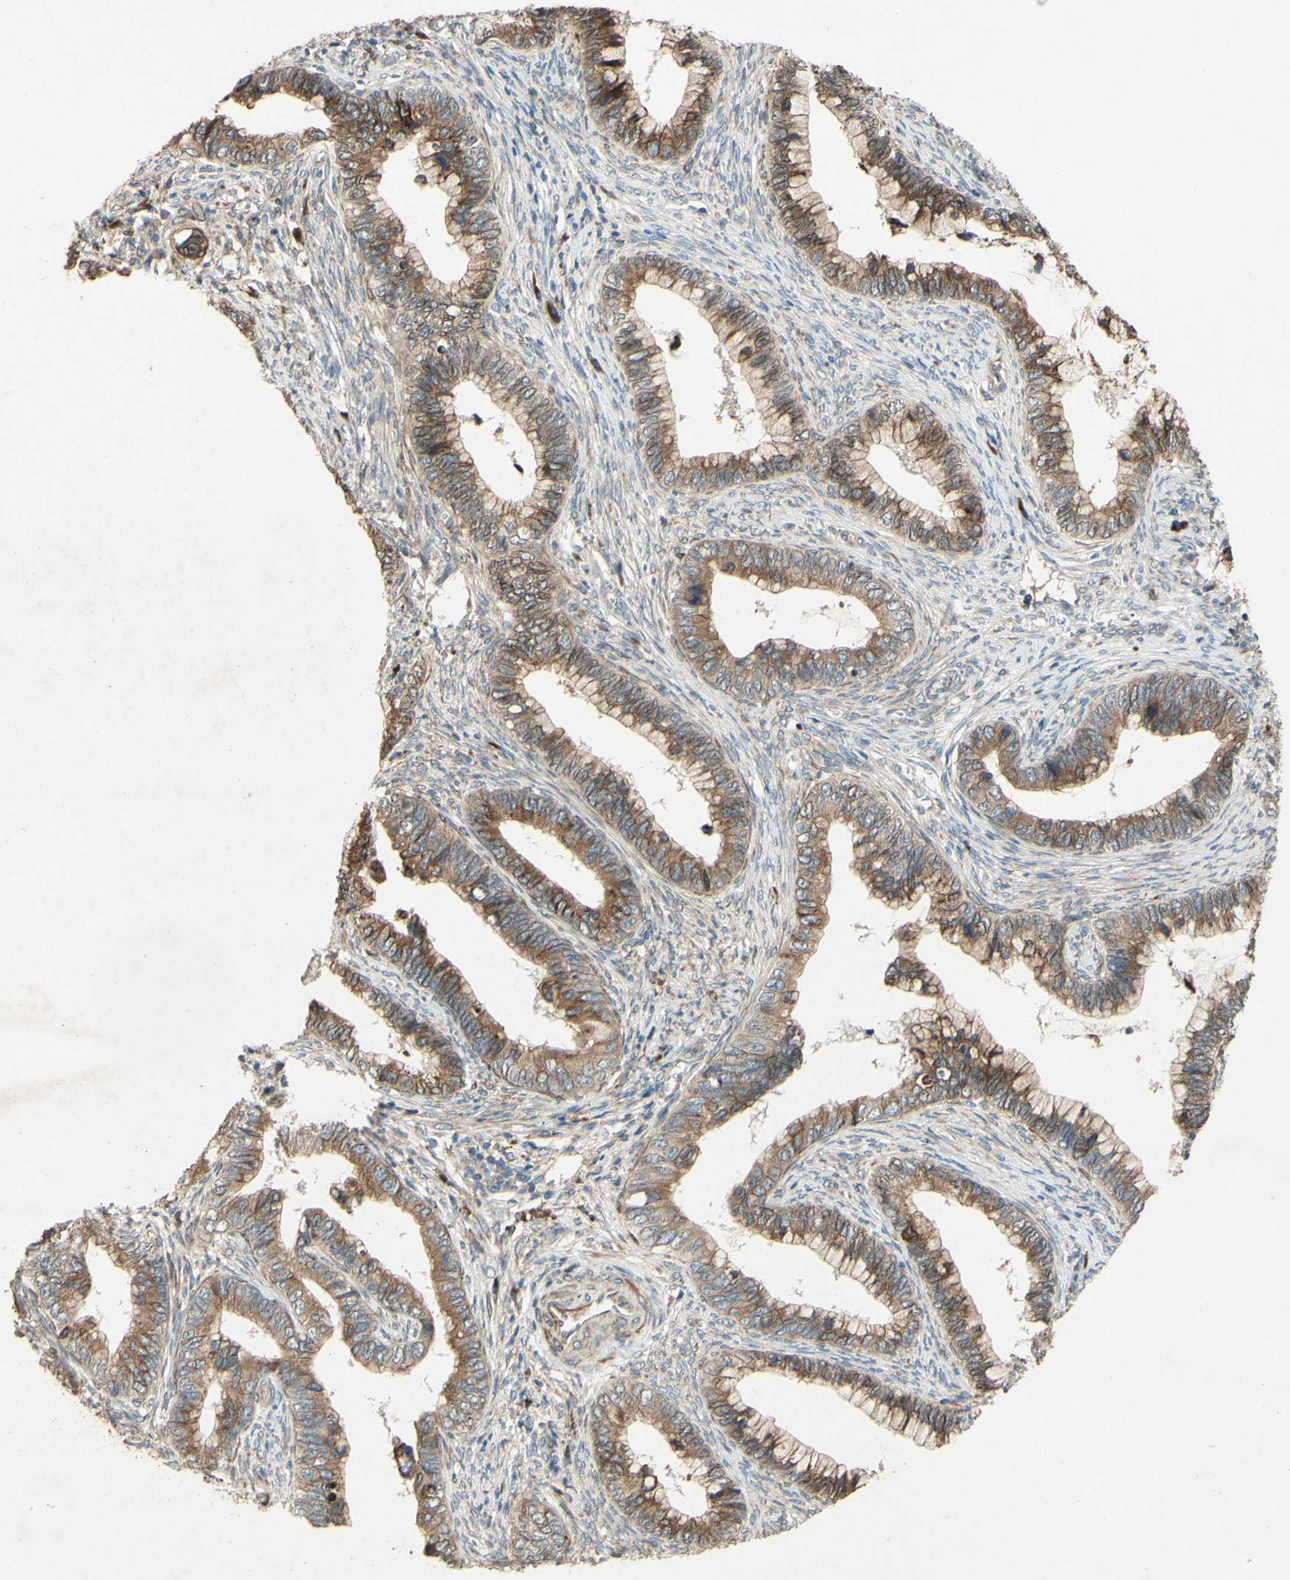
{"staining": {"intensity": "moderate", "quantity": ">75%", "location": "cytoplasmic/membranous"}, "tissue": "cervical cancer", "cell_type": "Tumor cells", "image_type": "cancer", "snomed": [{"axis": "morphology", "description": "Adenocarcinoma, NOS"}, {"axis": "topography", "description": "Cervix"}], "caption": "The micrograph demonstrates staining of cervical adenocarcinoma, revealing moderate cytoplasmic/membranous protein staining (brown color) within tumor cells.", "gene": "PTPRU", "patient": {"sex": "female", "age": 44}}